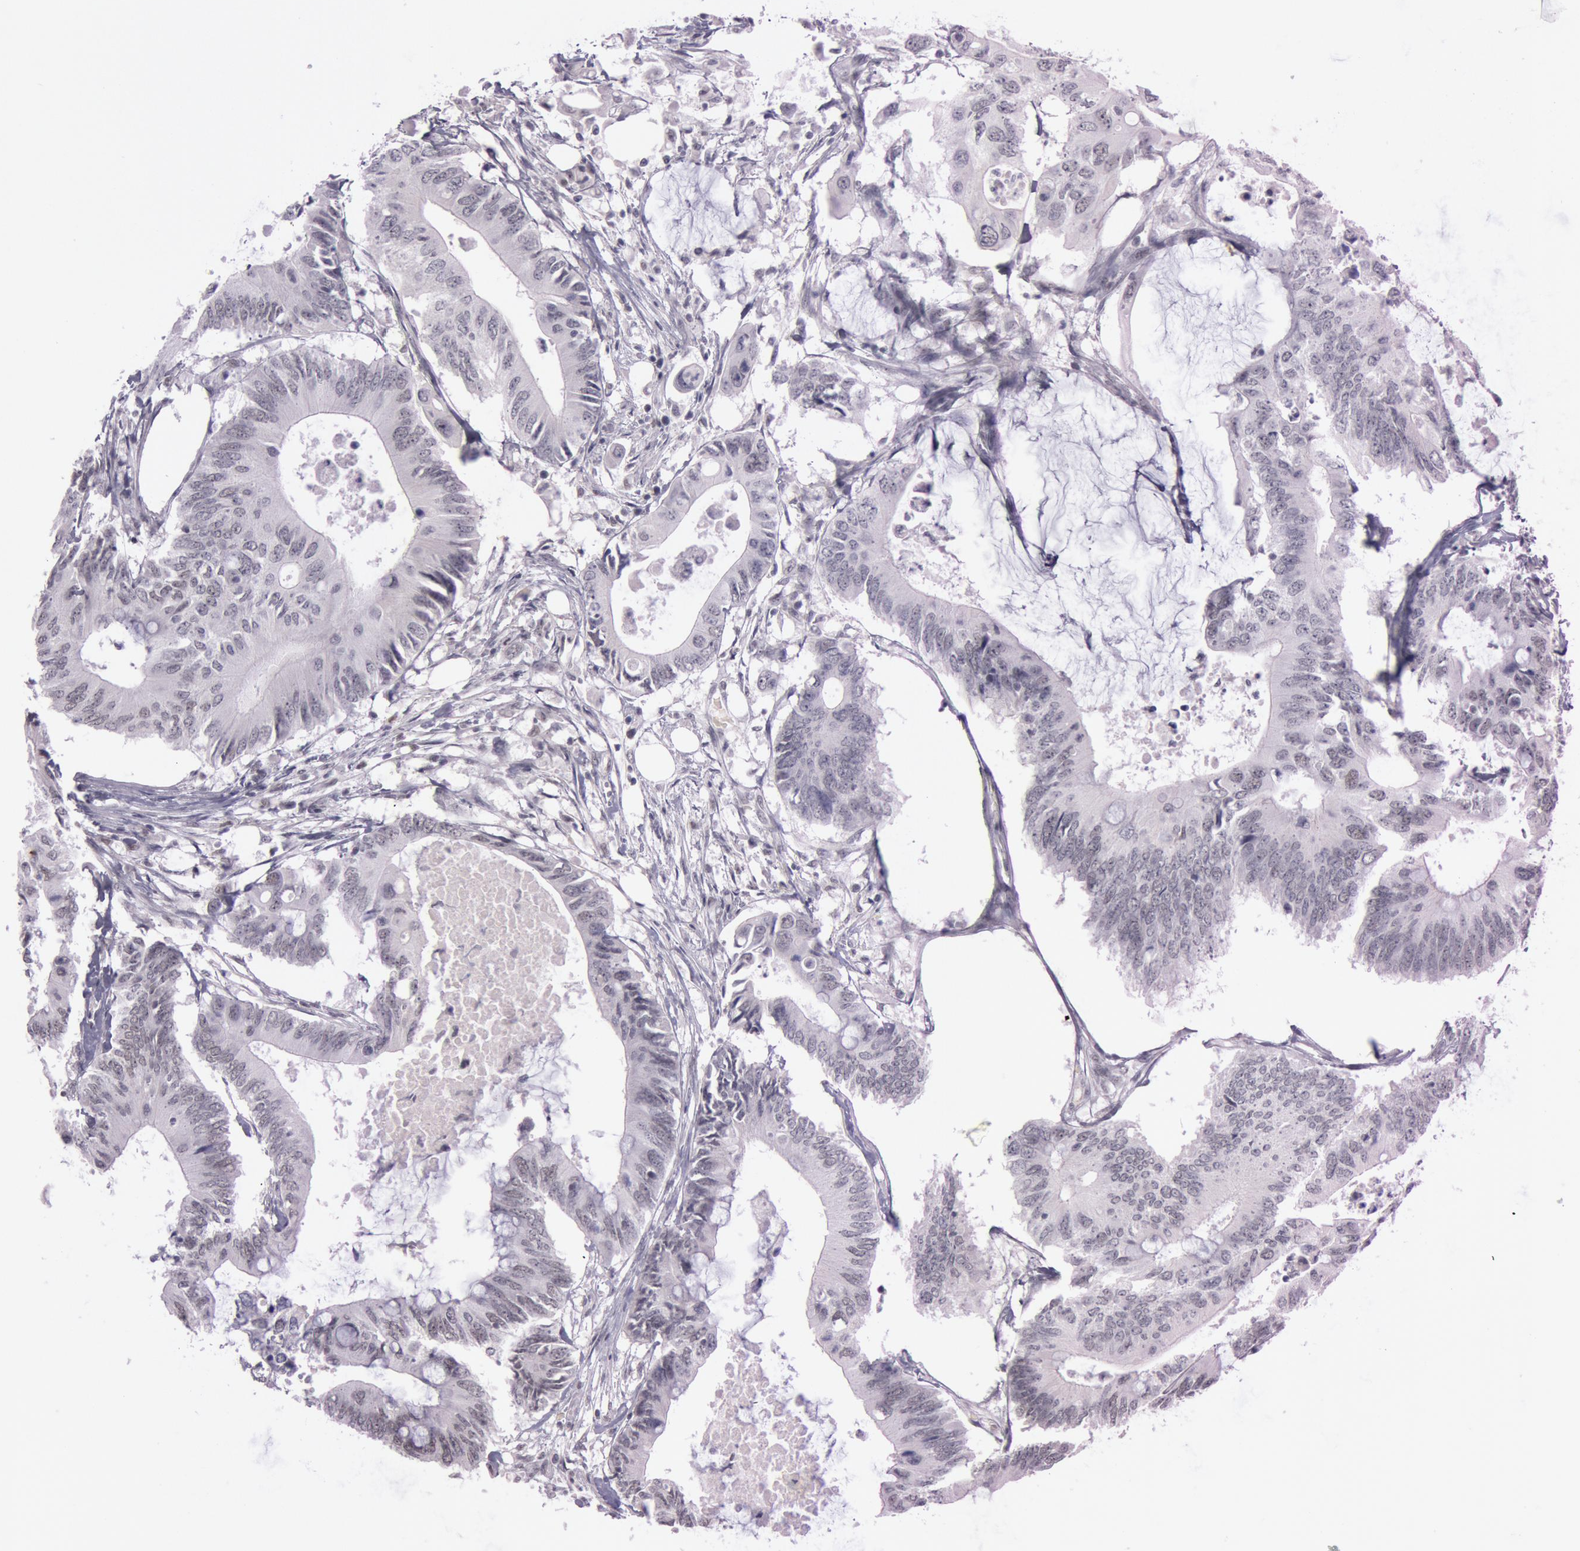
{"staining": {"intensity": "weak", "quantity": "<25%", "location": "nuclear"}, "tissue": "colorectal cancer", "cell_type": "Tumor cells", "image_type": "cancer", "snomed": [{"axis": "morphology", "description": "Adenocarcinoma, NOS"}, {"axis": "topography", "description": "Colon"}], "caption": "Immunohistochemistry (IHC) image of colorectal adenocarcinoma stained for a protein (brown), which shows no positivity in tumor cells. The staining was performed using DAB to visualize the protein expression in brown, while the nuclei were stained in blue with hematoxylin (Magnification: 20x).", "gene": "TASL", "patient": {"sex": "male", "age": 71}}